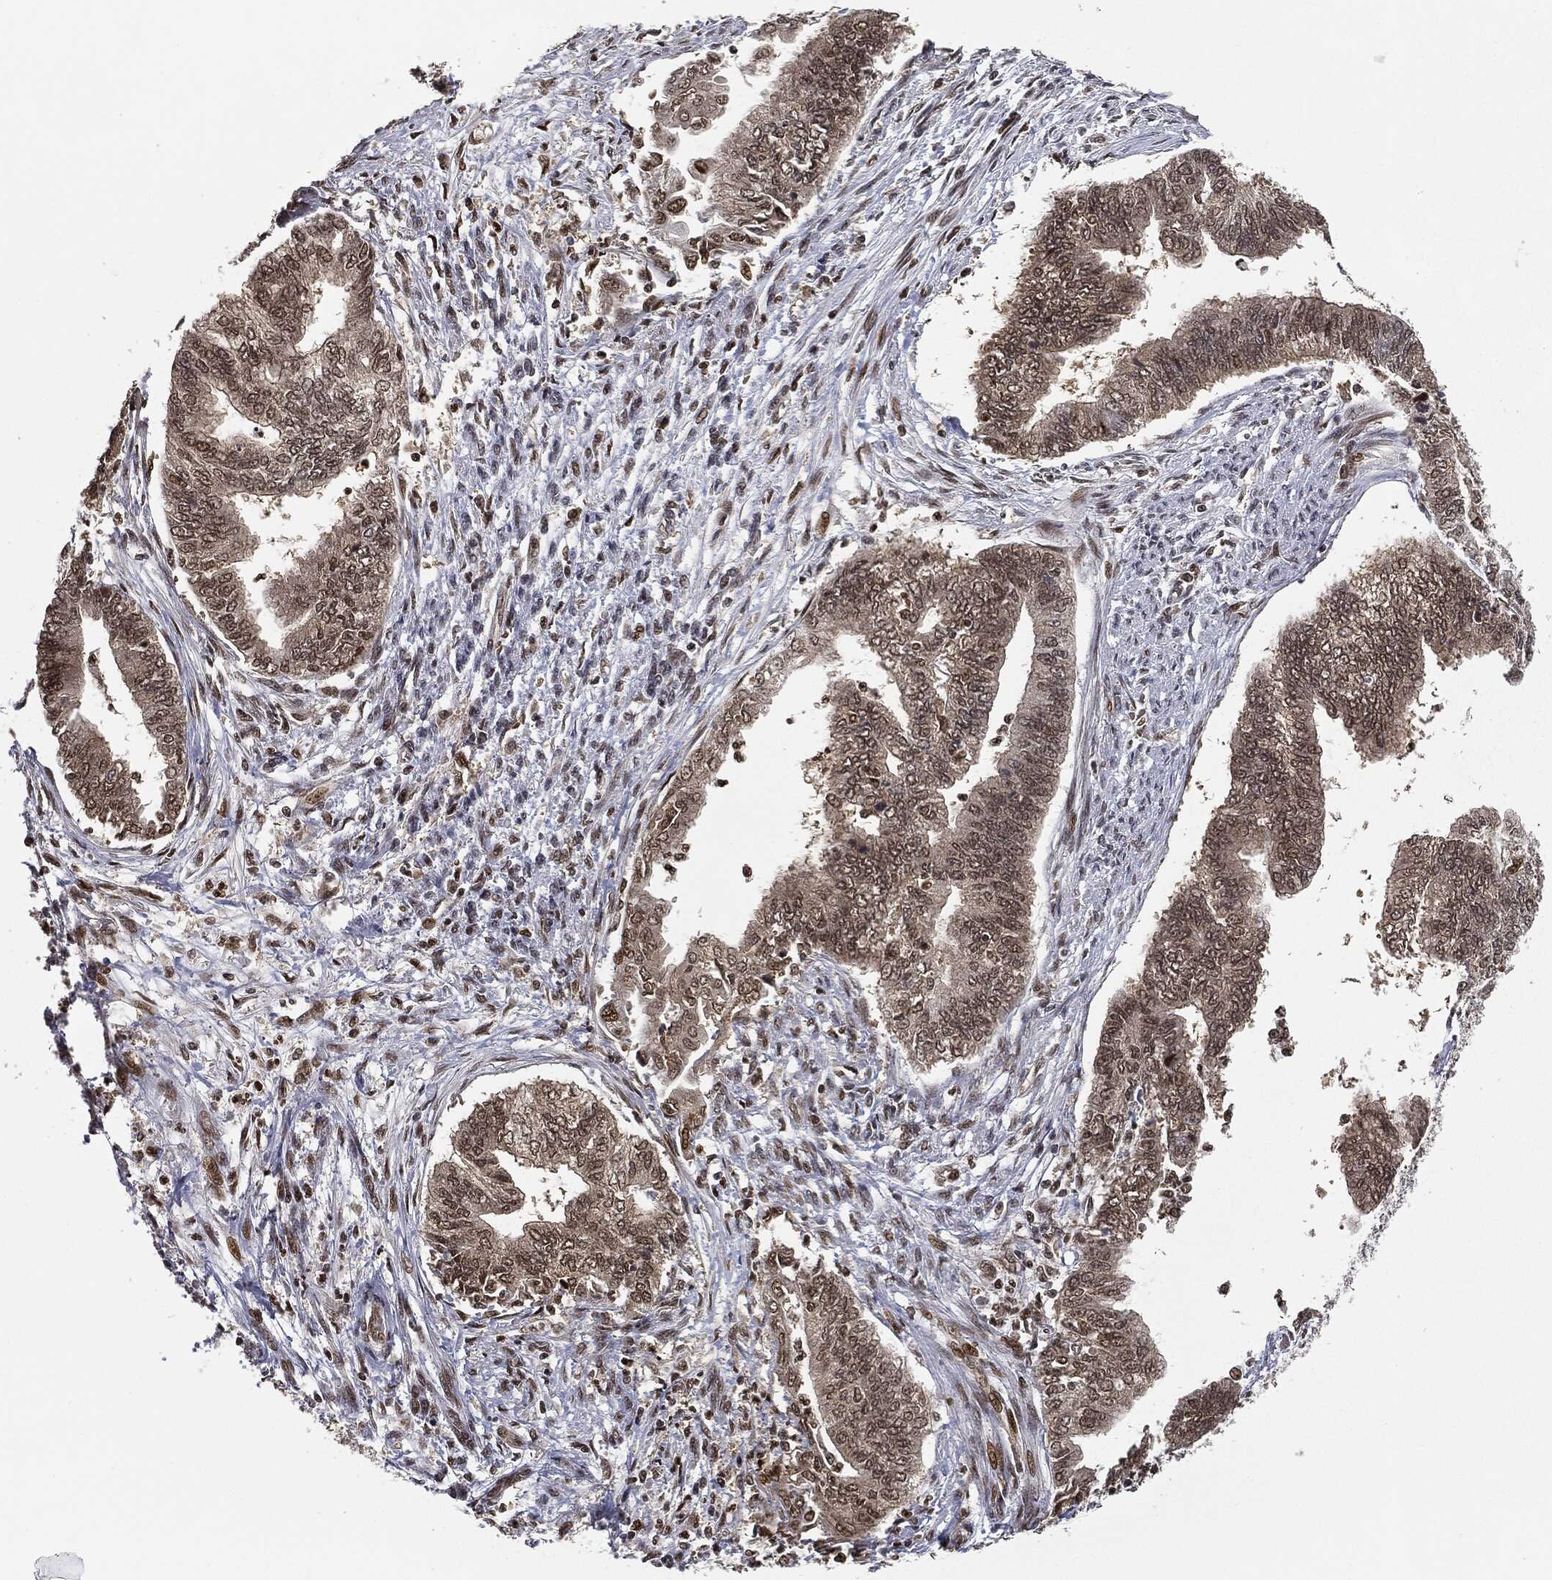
{"staining": {"intensity": "weak", "quantity": "25%-75%", "location": "cytoplasmic/membranous,nuclear"}, "tissue": "endometrial cancer", "cell_type": "Tumor cells", "image_type": "cancer", "snomed": [{"axis": "morphology", "description": "Adenocarcinoma, NOS"}, {"axis": "topography", "description": "Endometrium"}], "caption": "Tumor cells show weak cytoplasmic/membranous and nuclear positivity in approximately 25%-75% of cells in adenocarcinoma (endometrial).", "gene": "TBC1D22A", "patient": {"sex": "female", "age": 65}}